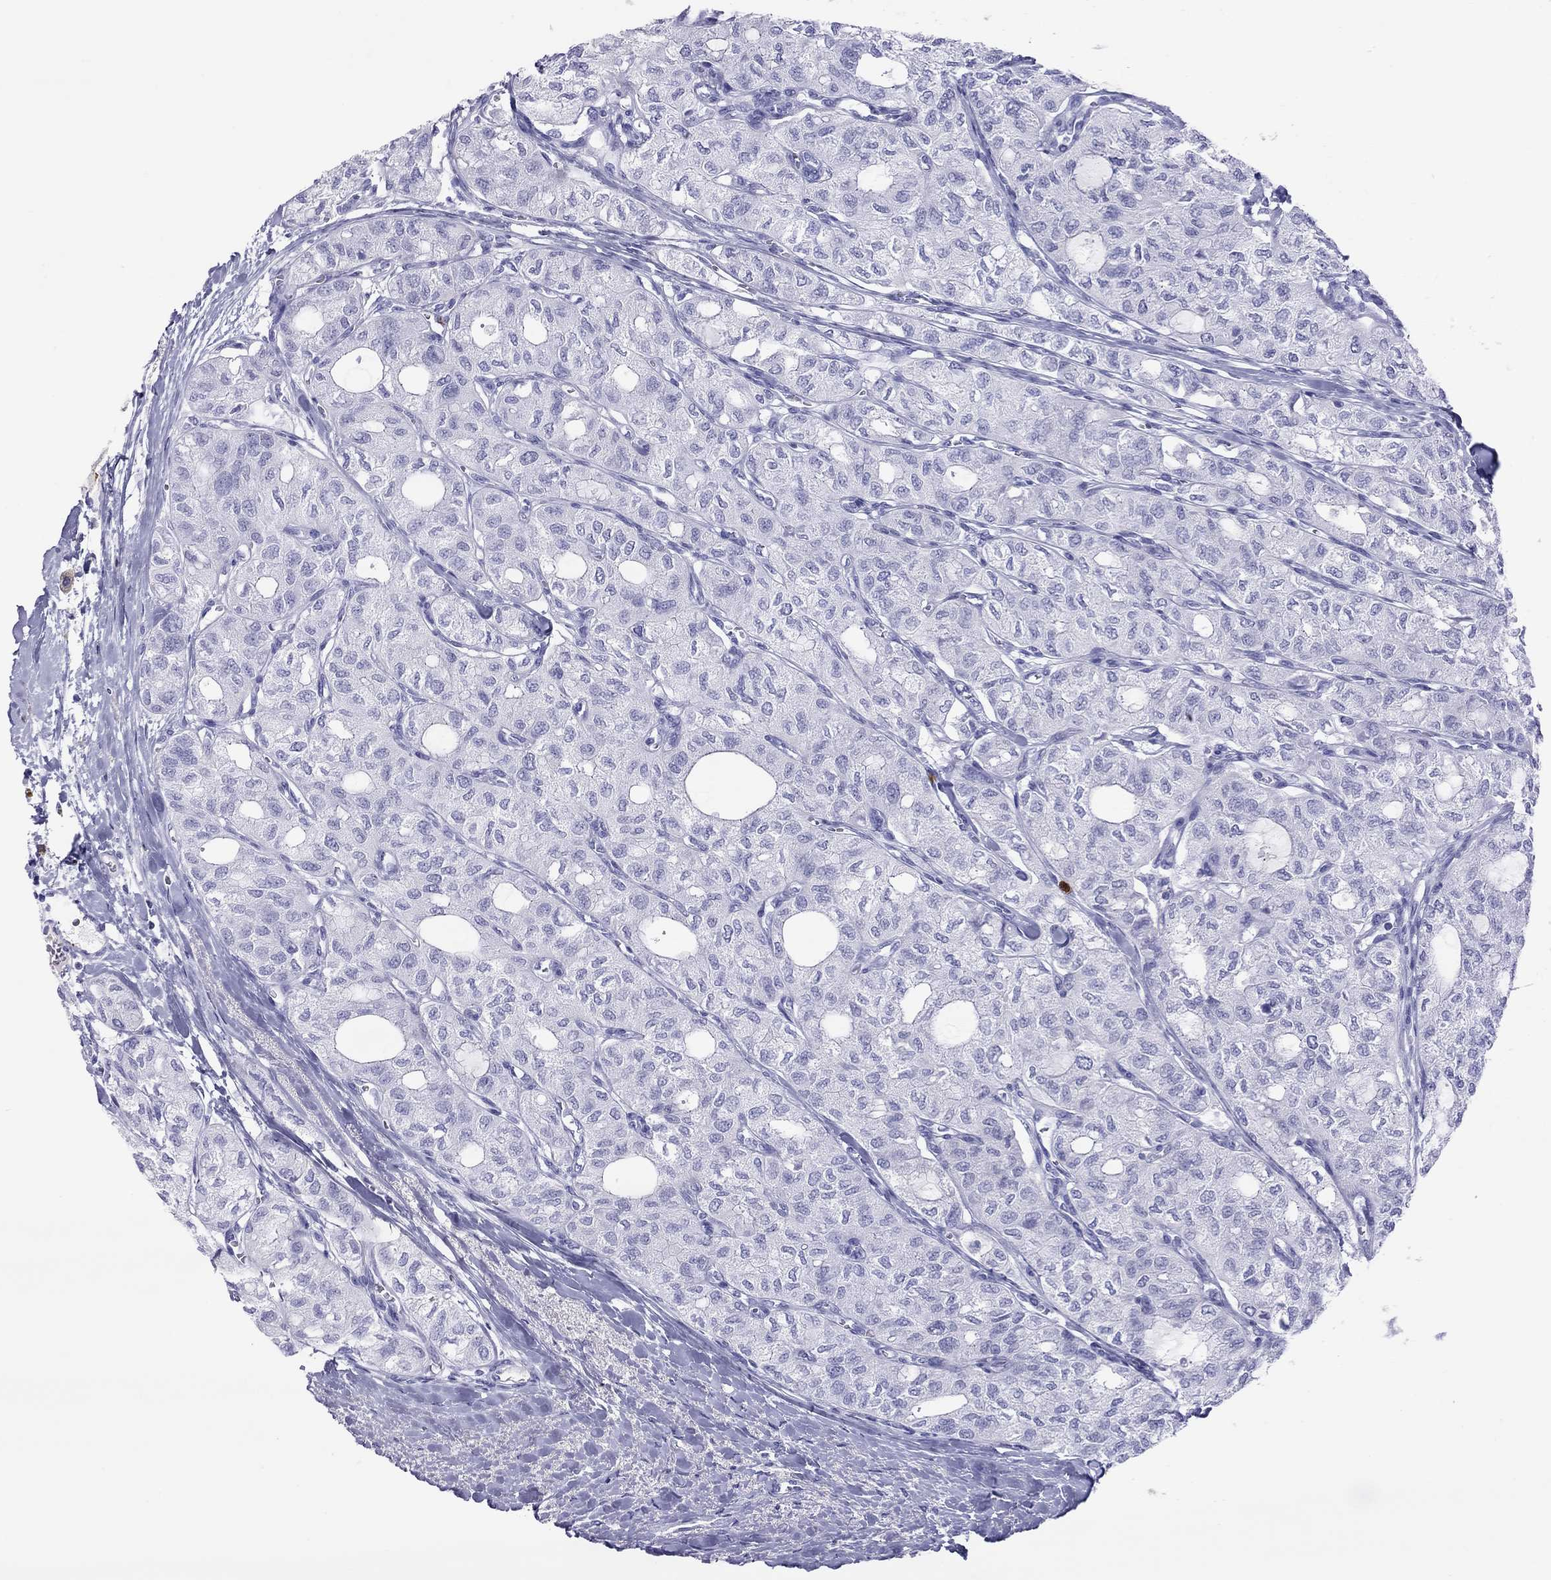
{"staining": {"intensity": "negative", "quantity": "none", "location": "none"}, "tissue": "thyroid cancer", "cell_type": "Tumor cells", "image_type": "cancer", "snomed": [{"axis": "morphology", "description": "Follicular adenoma carcinoma, NOS"}, {"axis": "topography", "description": "Thyroid gland"}], "caption": "This photomicrograph is of thyroid cancer stained with immunohistochemistry to label a protein in brown with the nuclei are counter-stained blue. There is no staining in tumor cells.", "gene": "SLAMF1", "patient": {"sex": "male", "age": 75}}